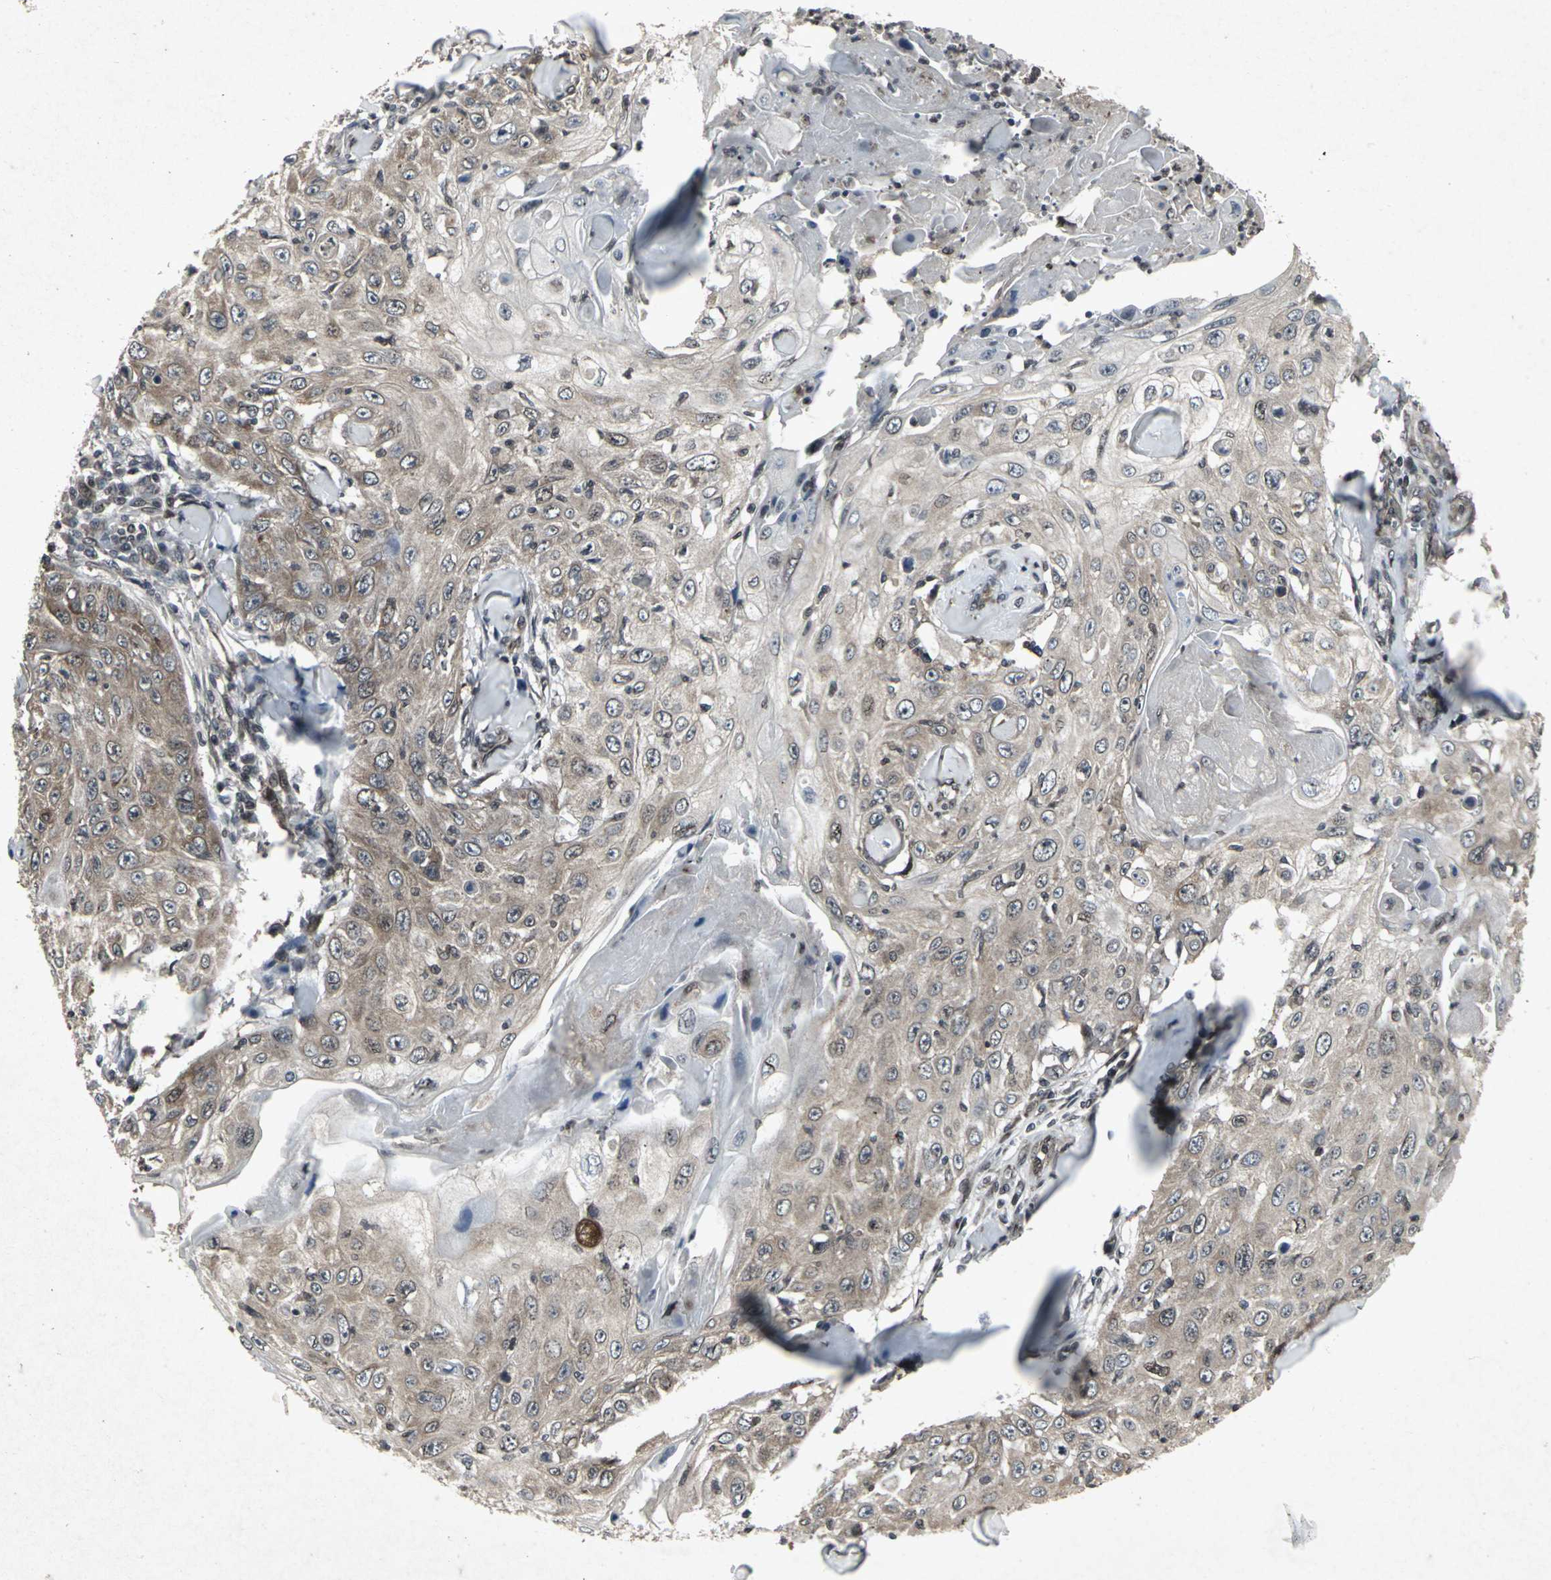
{"staining": {"intensity": "weak", "quantity": "25%-75%", "location": "cytoplasmic/membranous"}, "tissue": "skin cancer", "cell_type": "Tumor cells", "image_type": "cancer", "snomed": [{"axis": "morphology", "description": "Squamous cell carcinoma, NOS"}, {"axis": "topography", "description": "Skin"}], "caption": "The photomicrograph shows immunohistochemical staining of skin cancer (squamous cell carcinoma). There is weak cytoplasmic/membranous expression is seen in approximately 25%-75% of tumor cells. (brown staining indicates protein expression, while blue staining denotes nuclei).", "gene": "SH2B3", "patient": {"sex": "male", "age": 86}}